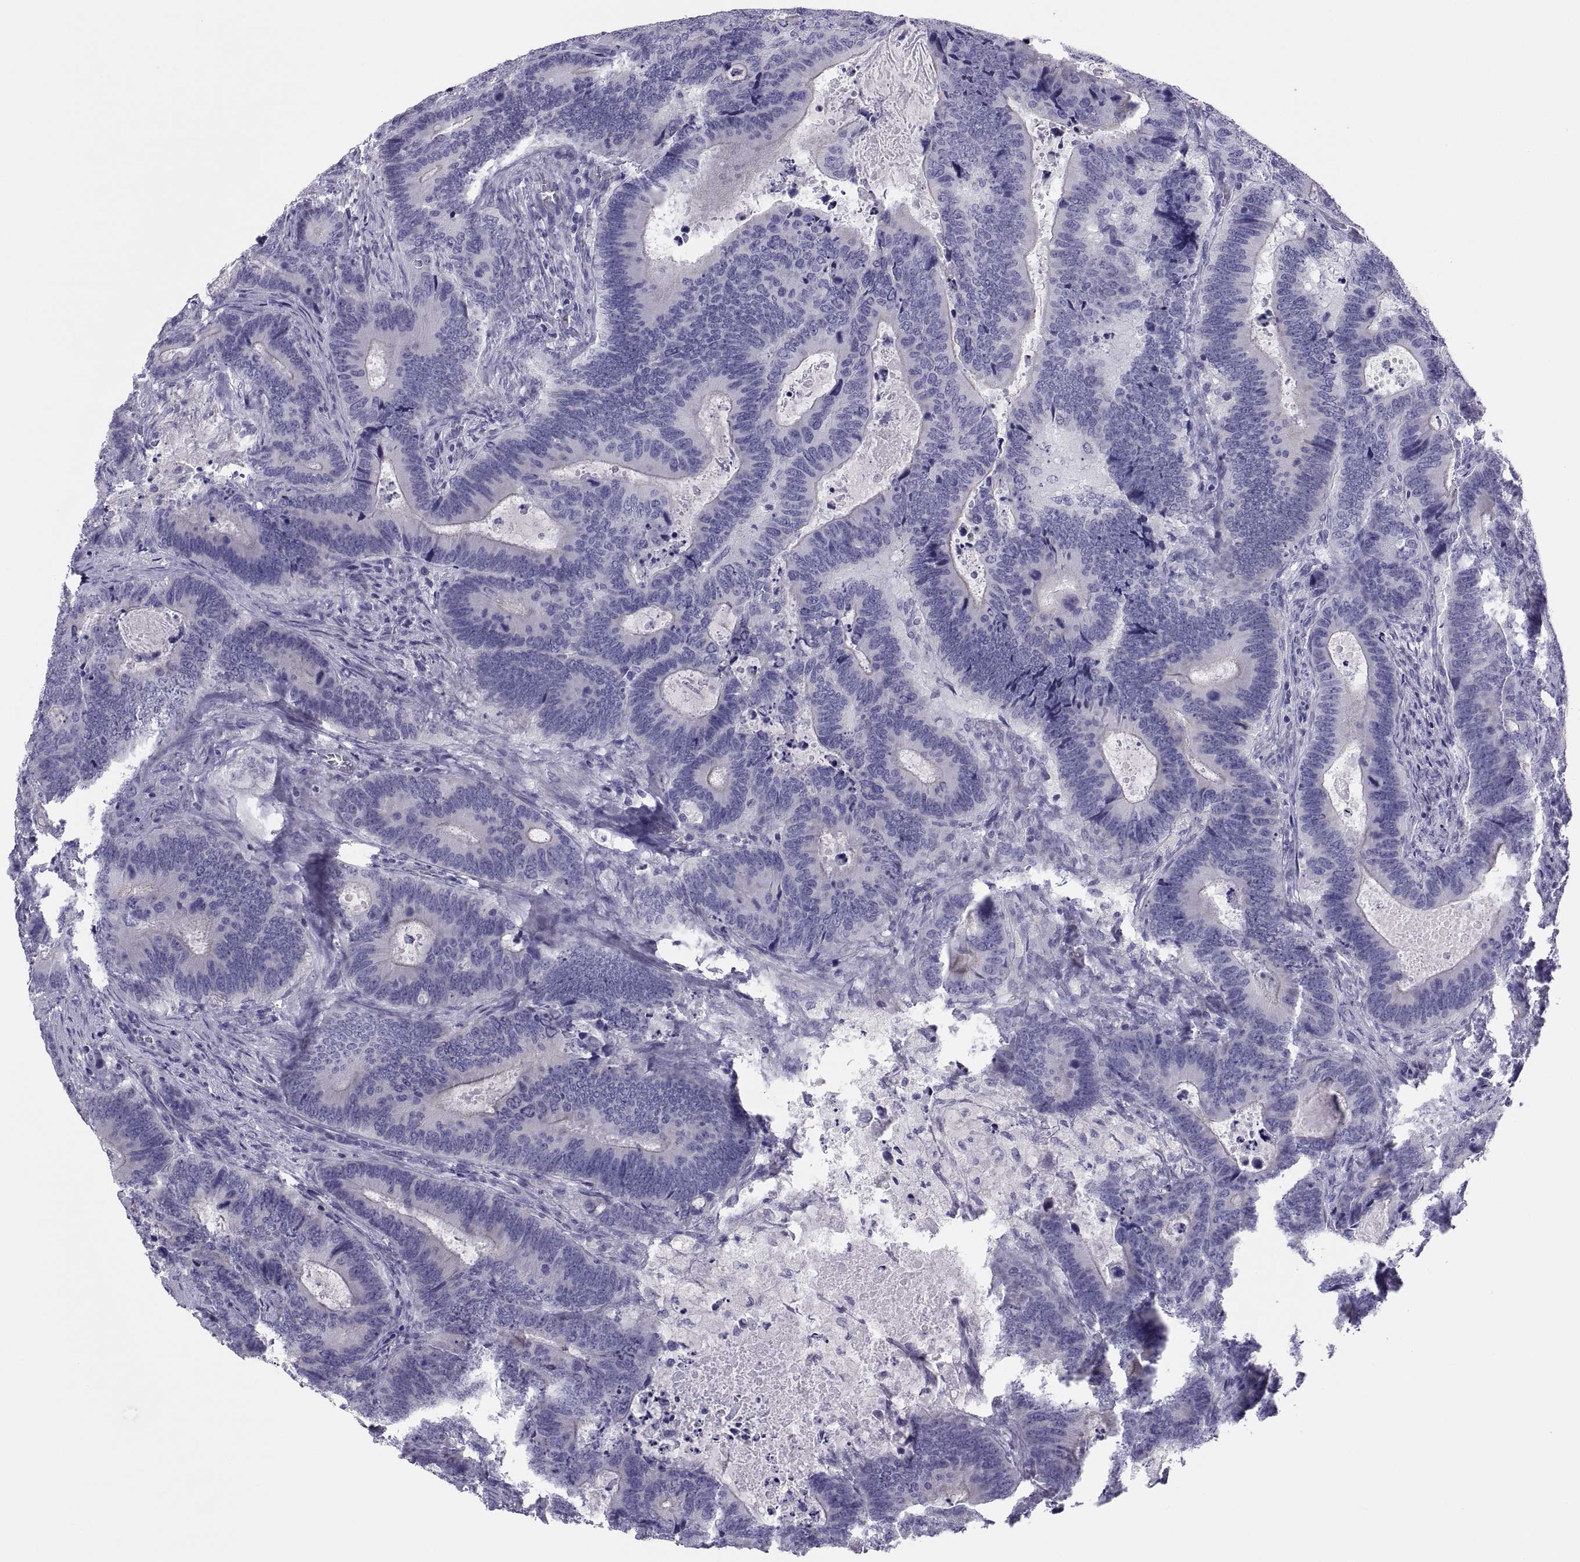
{"staining": {"intensity": "negative", "quantity": "none", "location": "none"}, "tissue": "colorectal cancer", "cell_type": "Tumor cells", "image_type": "cancer", "snomed": [{"axis": "morphology", "description": "Adenocarcinoma, NOS"}, {"axis": "topography", "description": "Colon"}], "caption": "Immunohistochemical staining of colorectal adenocarcinoma demonstrates no significant expression in tumor cells. (DAB immunohistochemistry (IHC) visualized using brightfield microscopy, high magnification).", "gene": "RNASE12", "patient": {"sex": "female", "age": 82}}